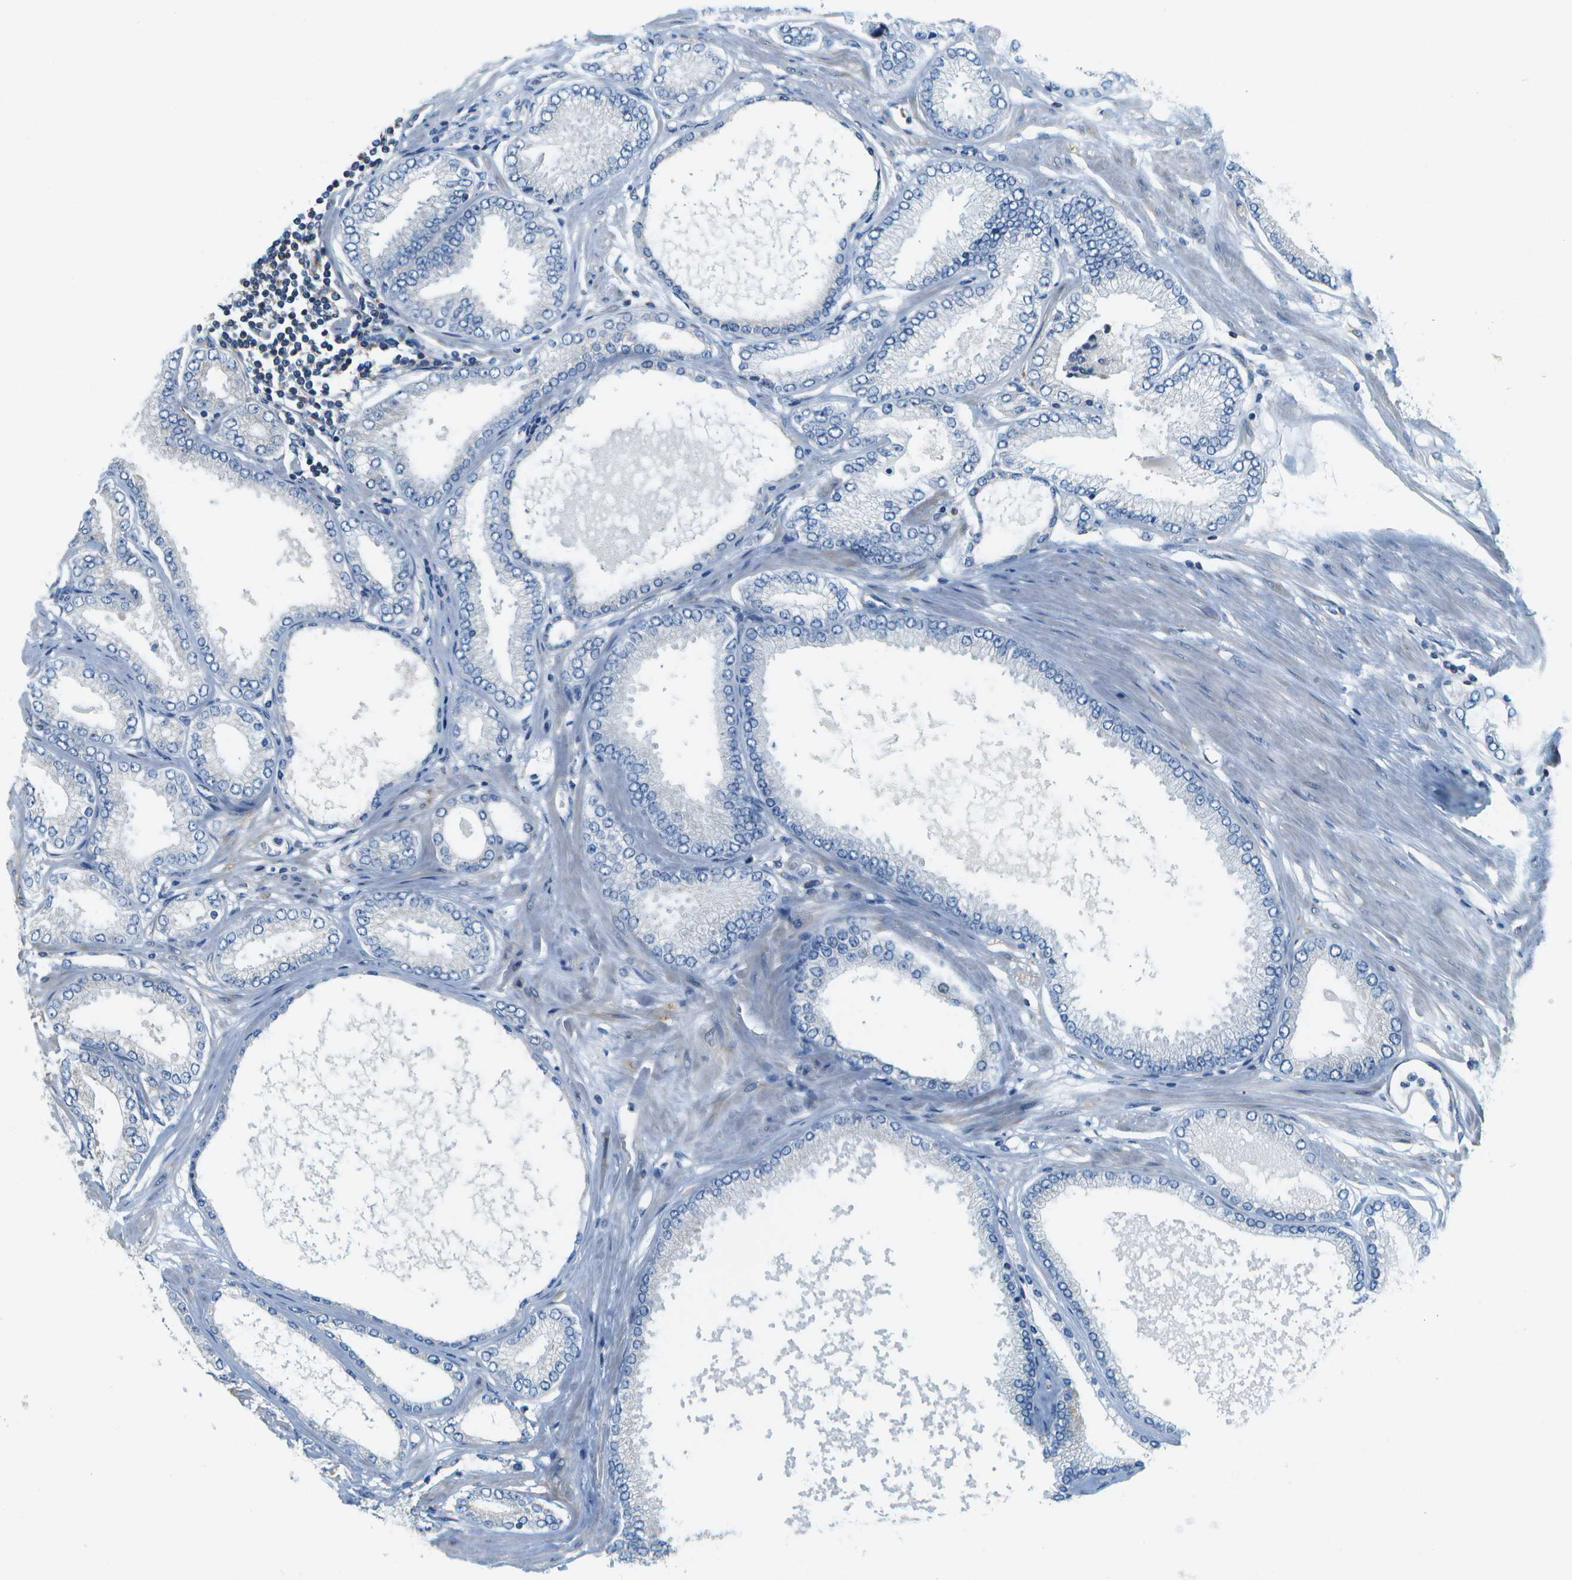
{"staining": {"intensity": "negative", "quantity": "none", "location": "none"}, "tissue": "prostate cancer", "cell_type": "Tumor cells", "image_type": "cancer", "snomed": [{"axis": "morphology", "description": "Adenocarcinoma, High grade"}, {"axis": "topography", "description": "Prostate"}], "caption": "An immunohistochemistry (IHC) micrograph of high-grade adenocarcinoma (prostate) is shown. There is no staining in tumor cells of high-grade adenocarcinoma (prostate).", "gene": "PTGIS", "patient": {"sex": "male", "age": 61}}